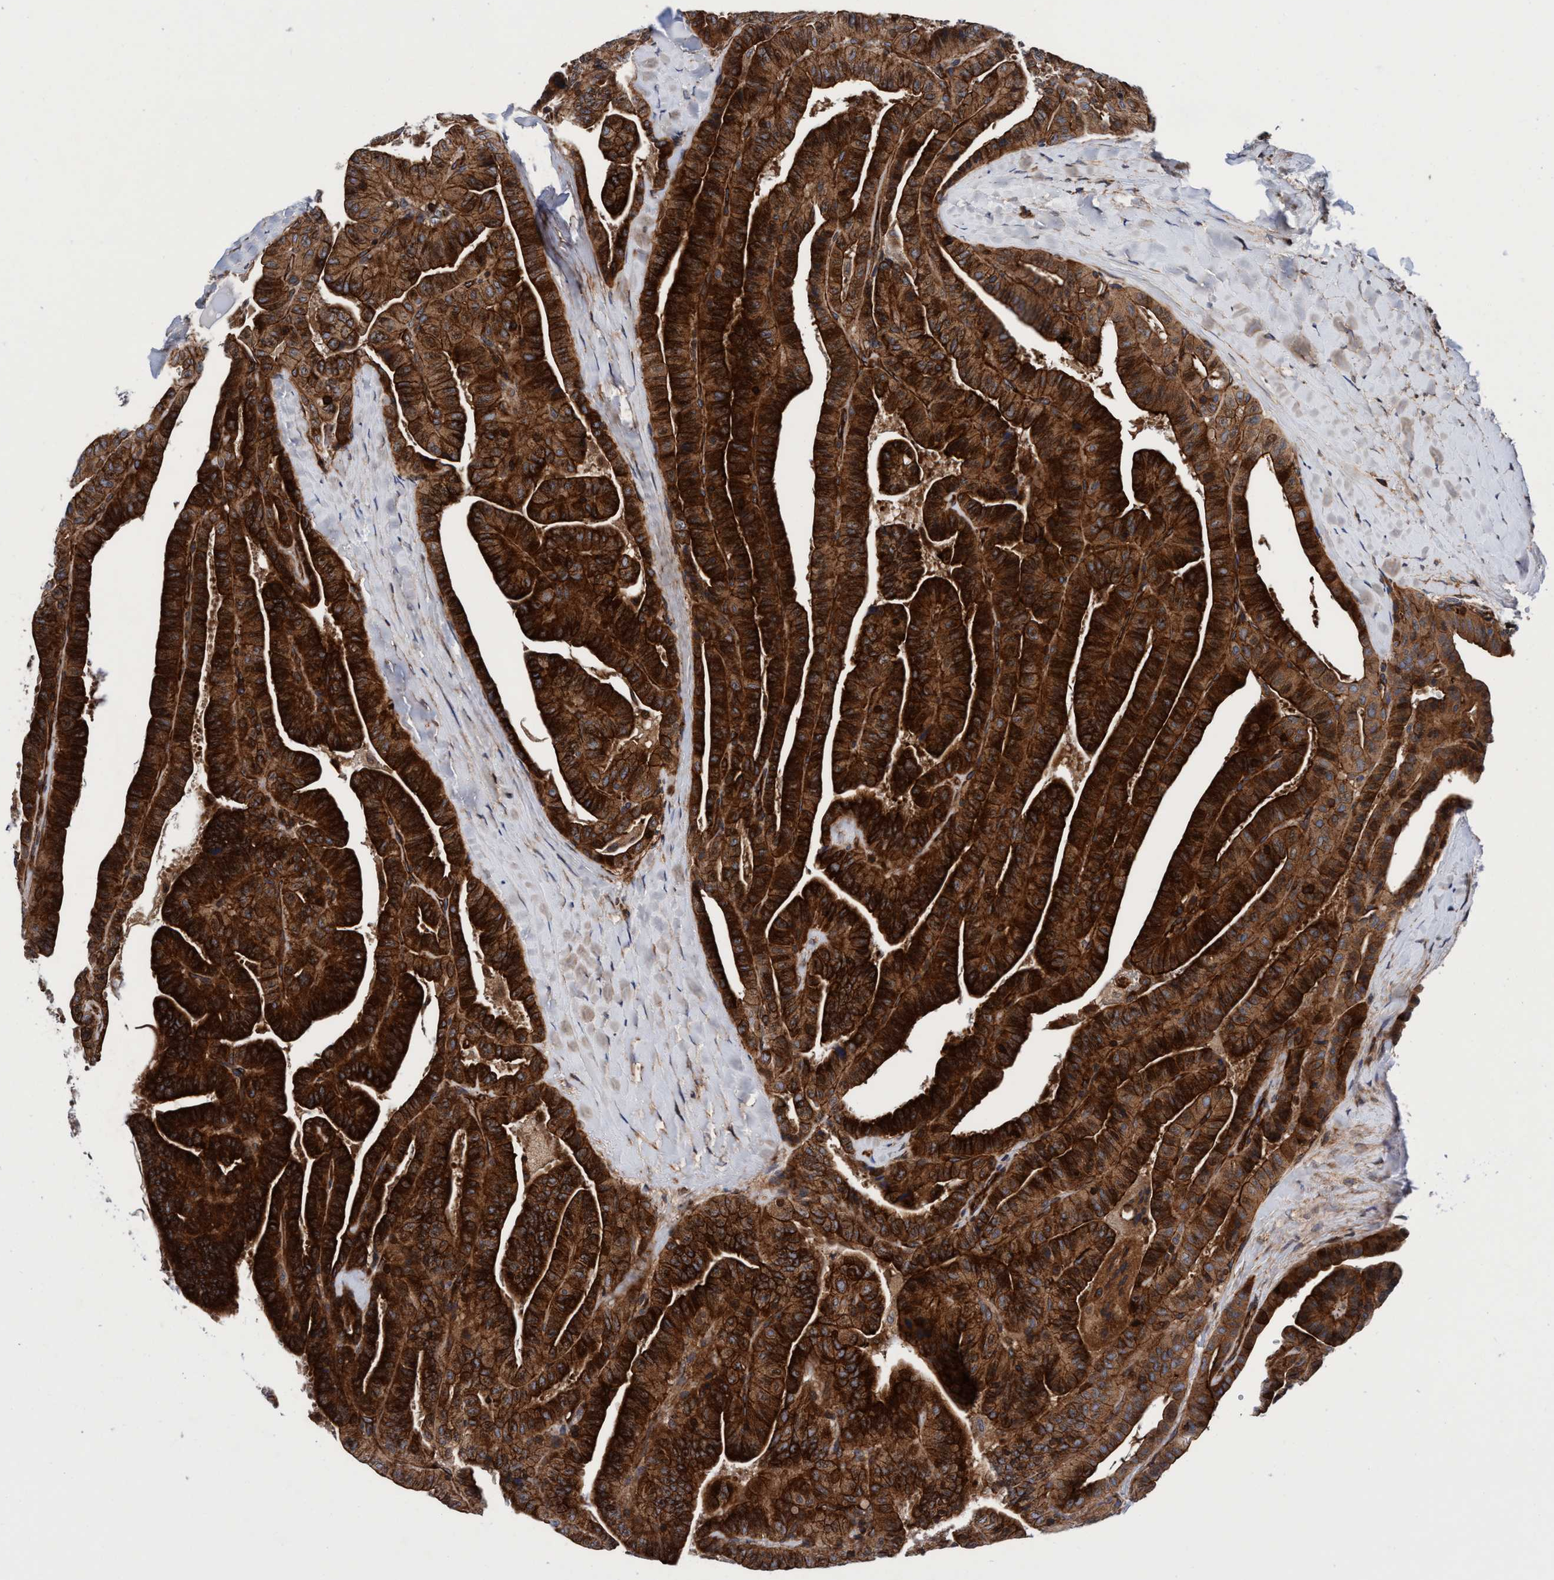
{"staining": {"intensity": "strong", "quantity": ">75%", "location": "cytoplasmic/membranous"}, "tissue": "thyroid cancer", "cell_type": "Tumor cells", "image_type": "cancer", "snomed": [{"axis": "morphology", "description": "Papillary adenocarcinoma, NOS"}, {"axis": "topography", "description": "Thyroid gland"}], "caption": "A brown stain shows strong cytoplasmic/membranous staining of a protein in papillary adenocarcinoma (thyroid) tumor cells.", "gene": "MCM3AP", "patient": {"sex": "male", "age": 77}}